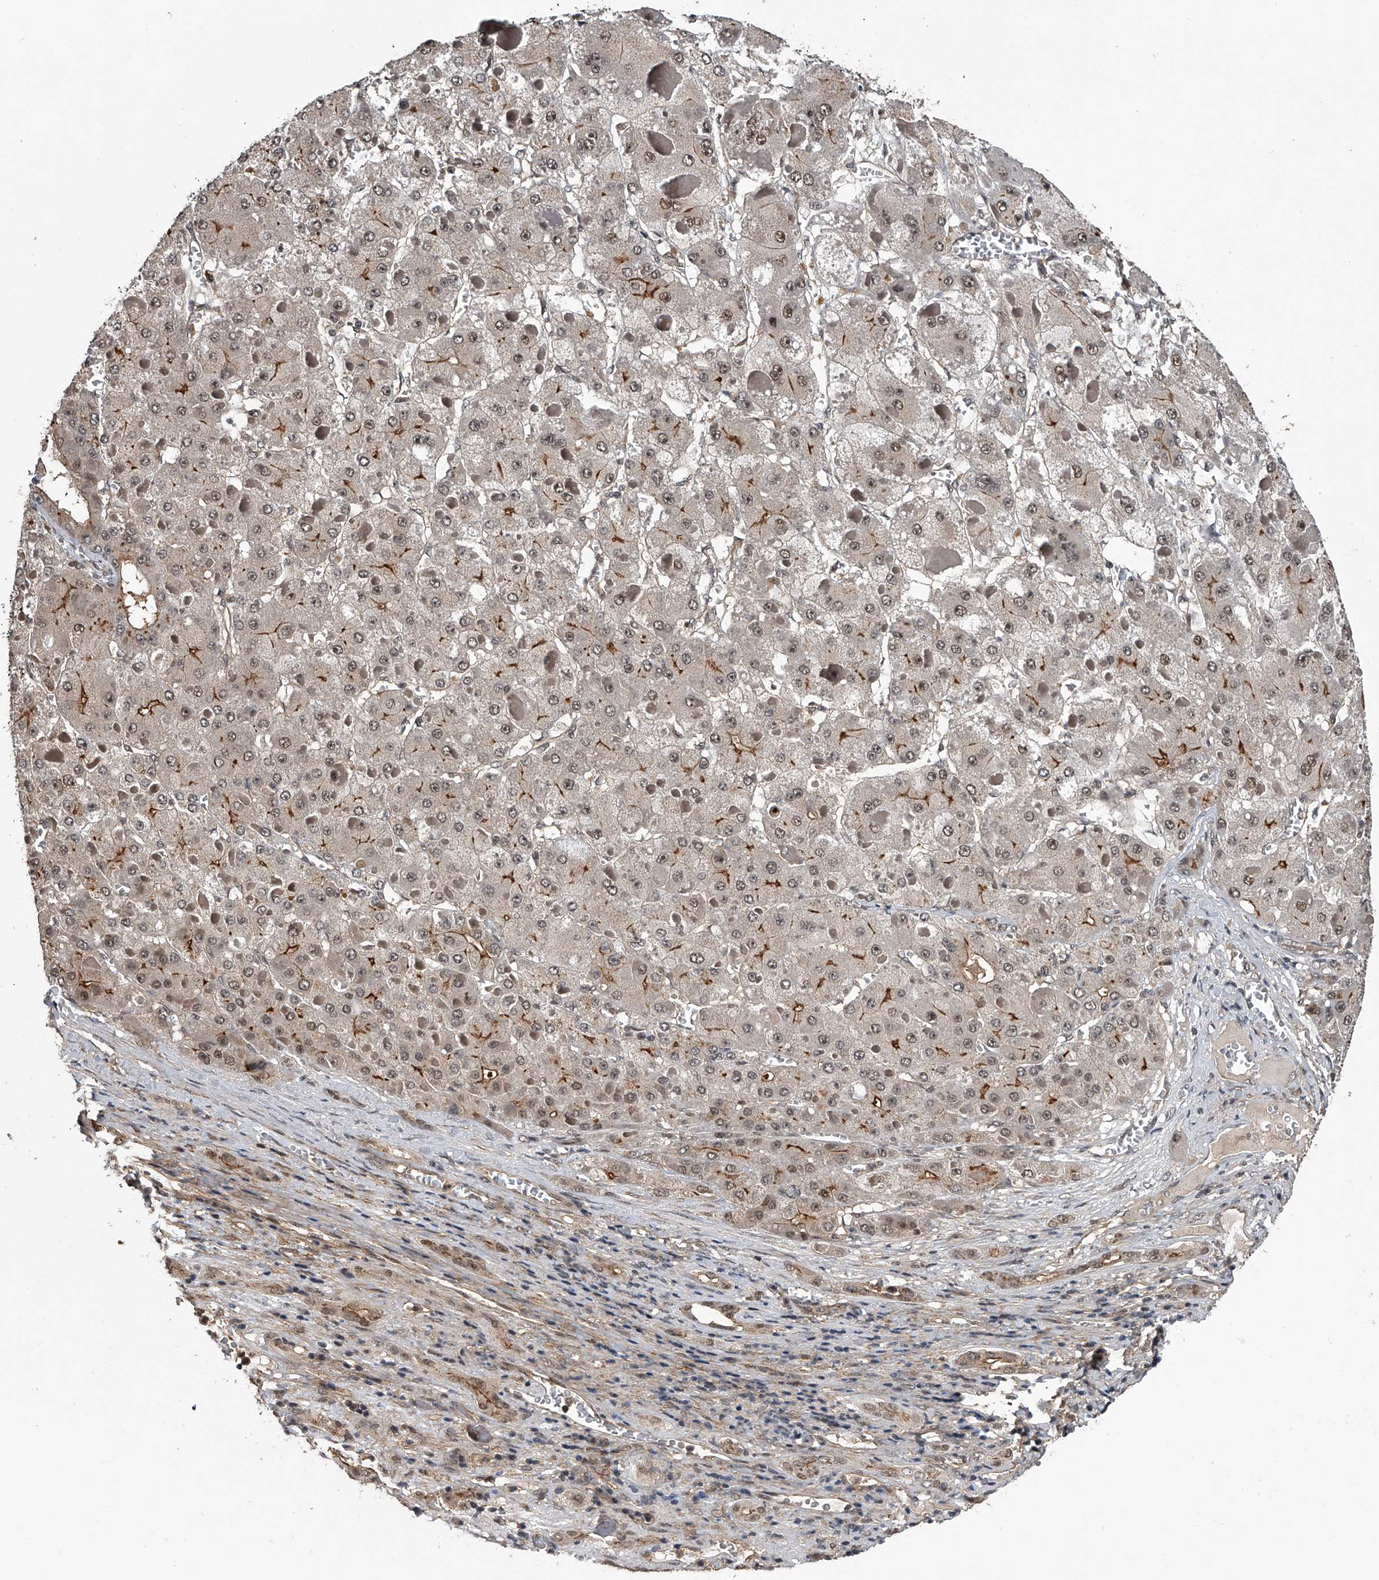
{"staining": {"intensity": "strong", "quantity": "<25%", "location": "cytoplasmic/membranous"}, "tissue": "liver cancer", "cell_type": "Tumor cells", "image_type": "cancer", "snomed": [{"axis": "morphology", "description": "Carcinoma, Hepatocellular, NOS"}, {"axis": "topography", "description": "Liver"}], "caption": "High-magnification brightfield microscopy of liver cancer (hepatocellular carcinoma) stained with DAB (brown) and counterstained with hematoxylin (blue). tumor cells exhibit strong cytoplasmic/membranous positivity is present in about<25% of cells.", "gene": "SLC12A8", "patient": {"sex": "female", "age": 73}}